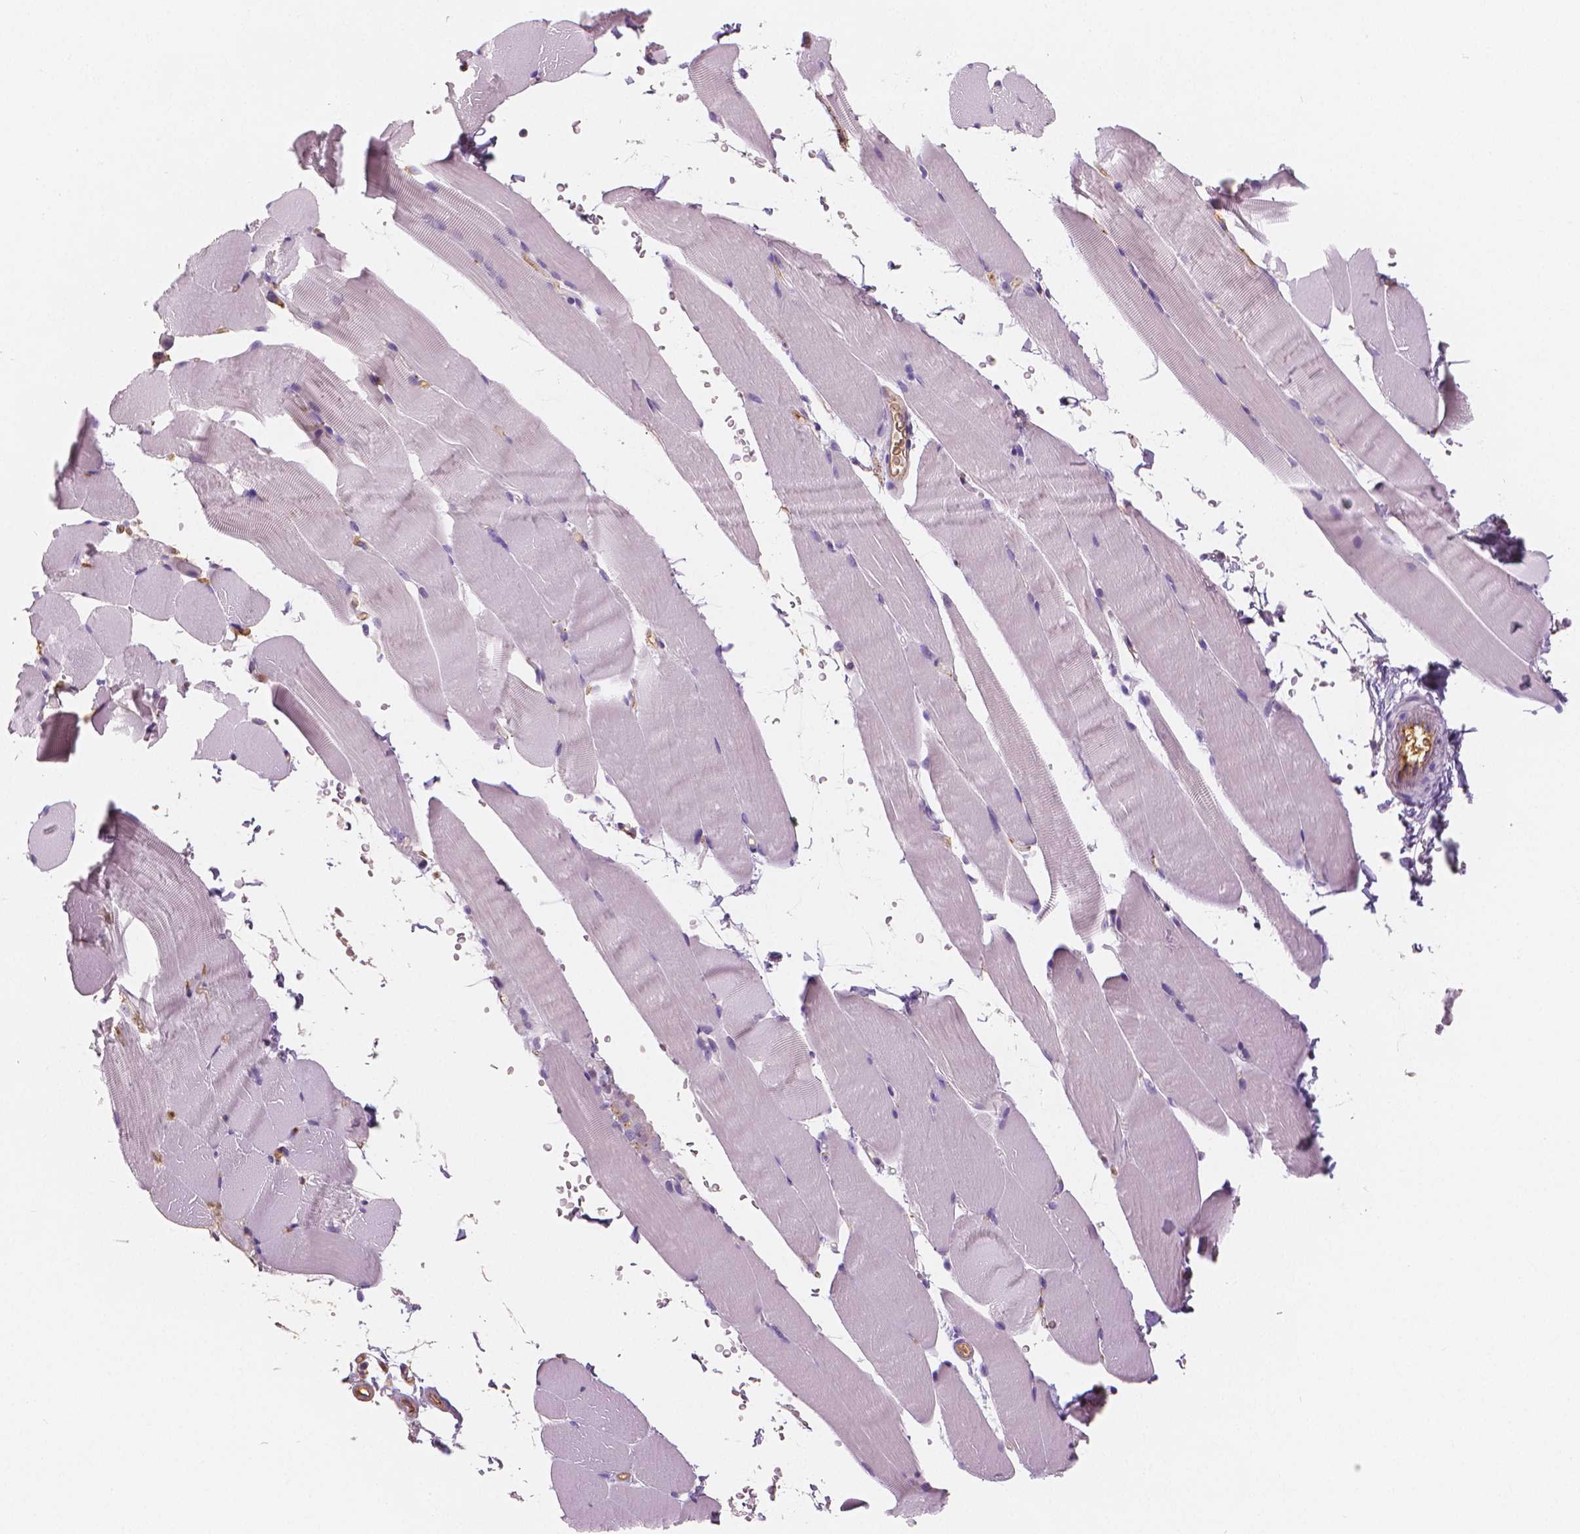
{"staining": {"intensity": "negative", "quantity": "none", "location": "none"}, "tissue": "skeletal muscle", "cell_type": "Myocytes", "image_type": "normal", "snomed": [{"axis": "morphology", "description": "Normal tissue, NOS"}, {"axis": "topography", "description": "Skeletal muscle"}], "caption": "This is an IHC photomicrograph of unremarkable human skeletal muscle. There is no staining in myocytes.", "gene": "APOA4", "patient": {"sex": "female", "age": 37}}